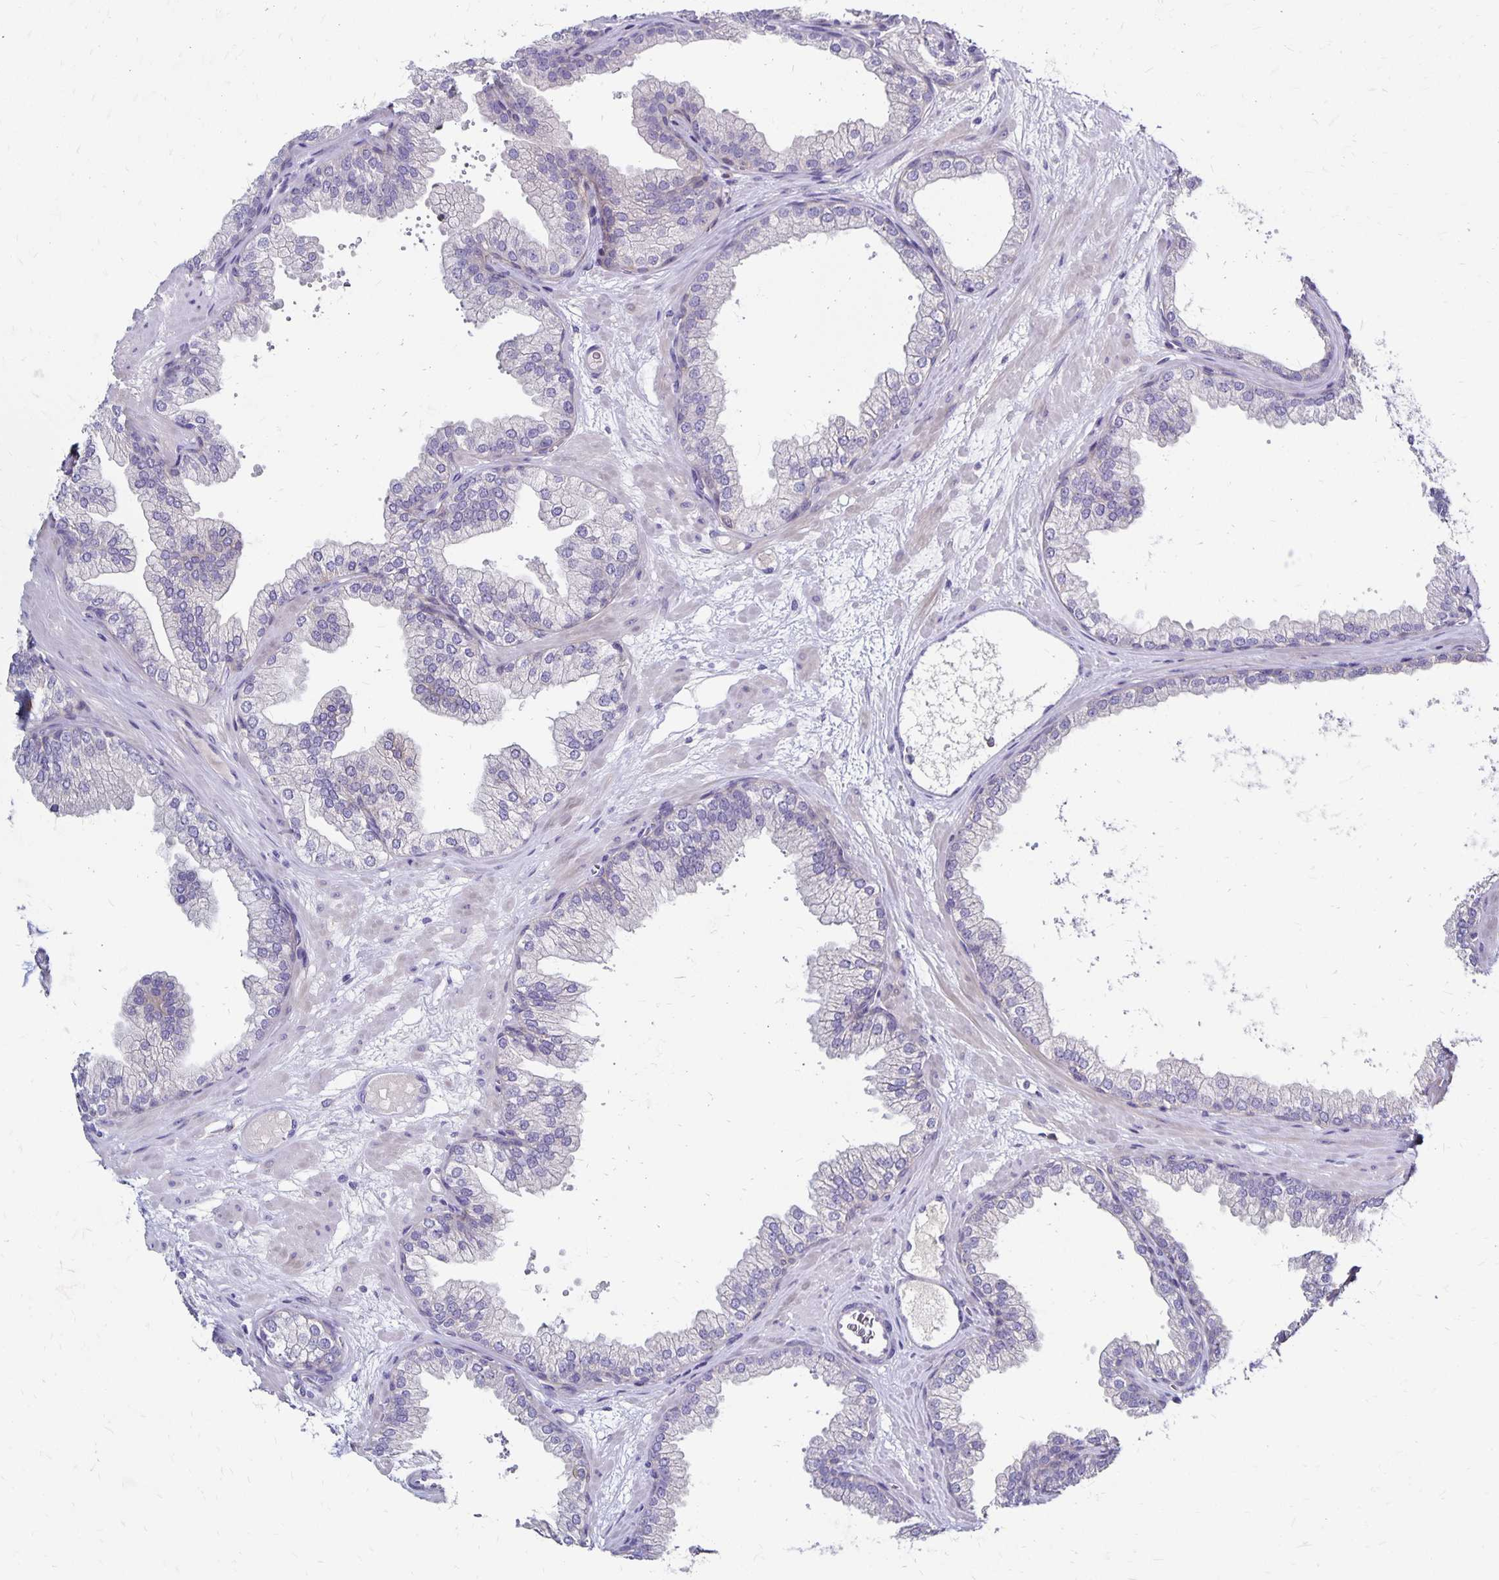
{"staining": {"intensity": "negative", "quantity": "none", "location": "none"}, "tissue": "prostate", "cell_type": "Glandular cells", "image_type": "normal", "snomed": [{"axis": "morphology", "description": "Normal tissue, NOS"}, {"axis": "topography", "description": "Prostate"}], "caption": "Prostate stained for a protein using IHC shows no expression glandular cells.", "gene": "TNS3", "patient": {"sex": "male", "age": 37}}